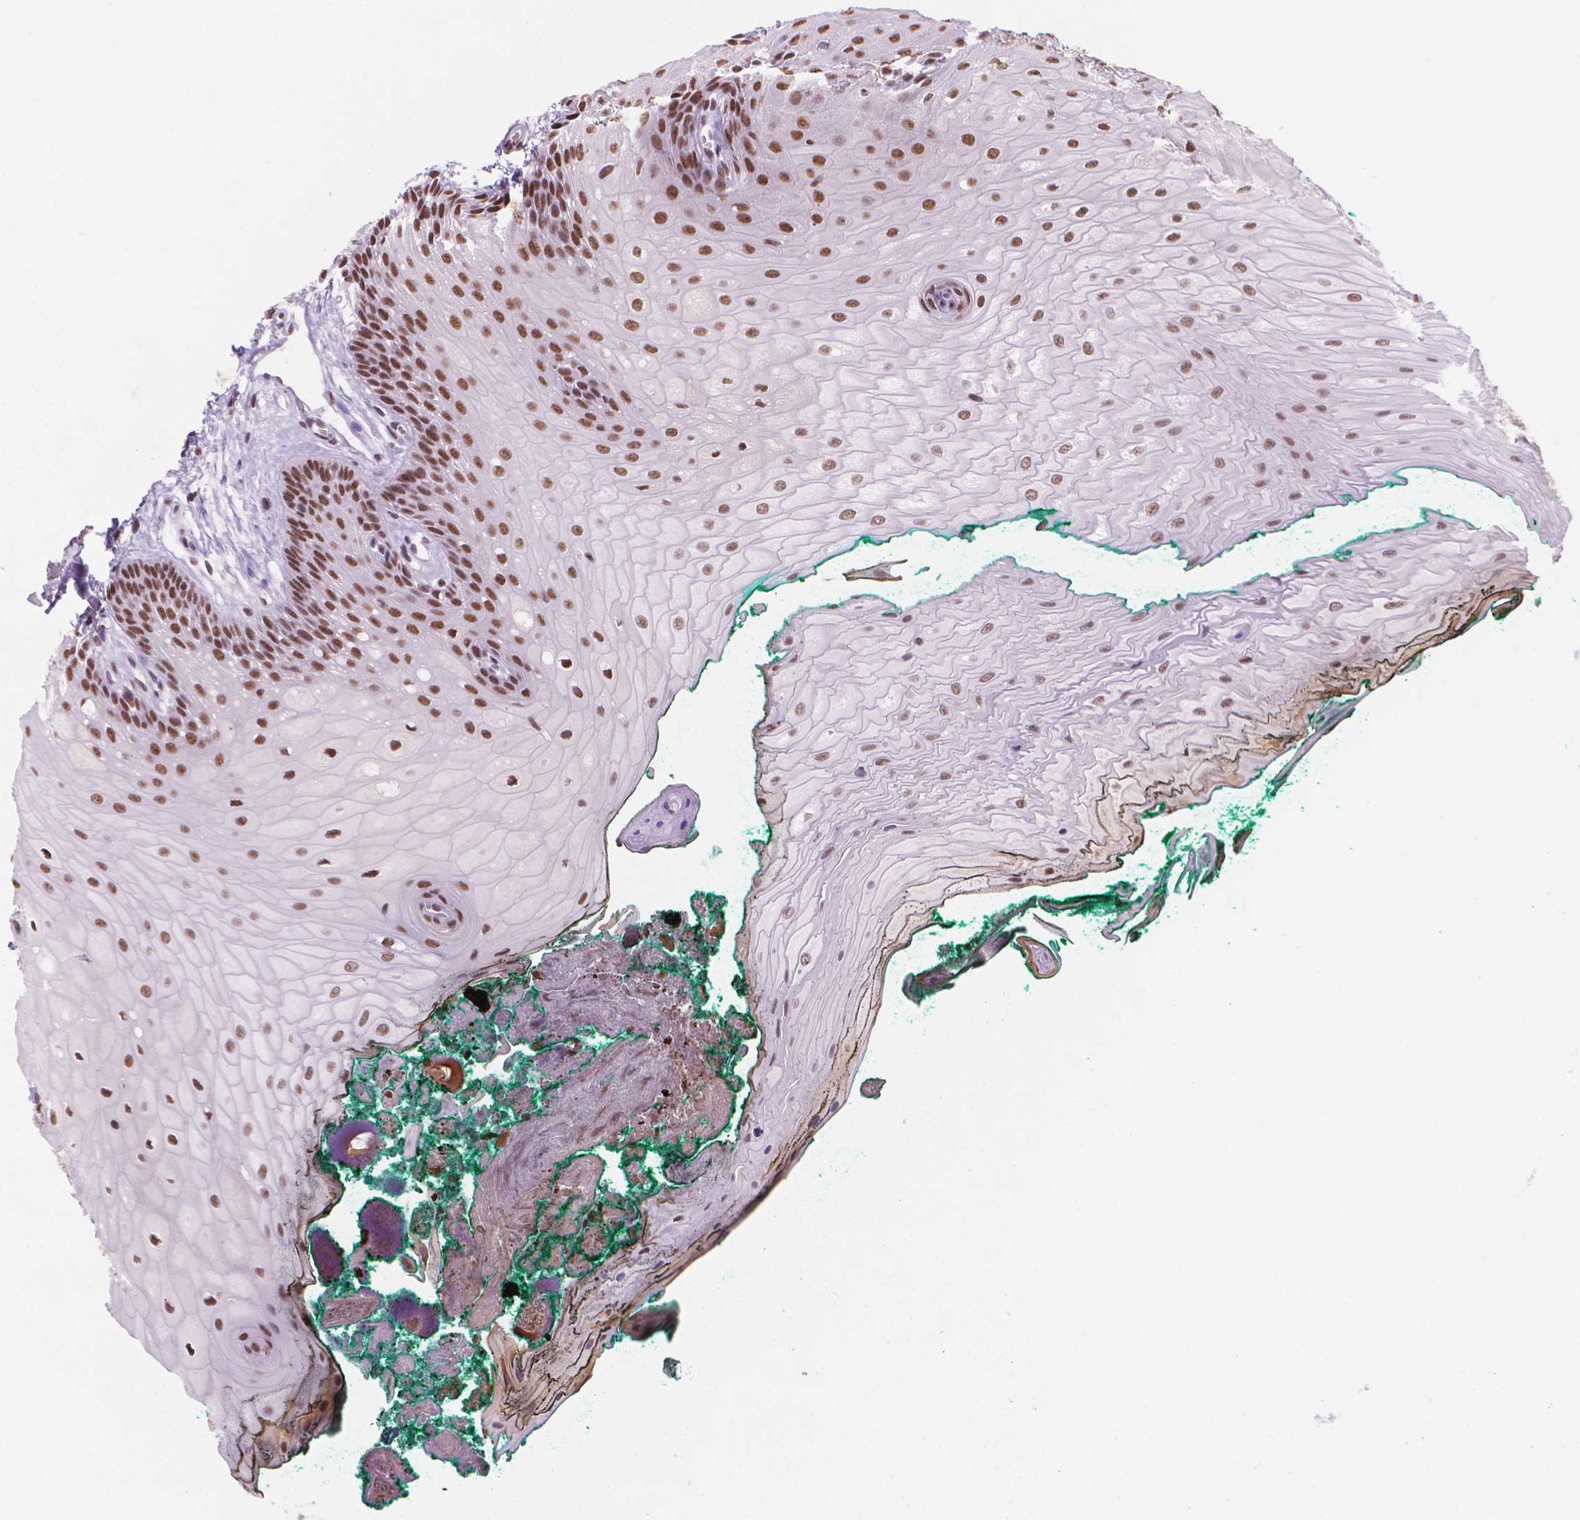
{"staining": {"intensity": "moderate", "quantity": ">75%", "location": "nuclear"}, "tissue": "oral mucosa", "cell_type": "Squamous epithelial cells", "image_type": "normal", "snomed": [{"axis": "morphology", "description": "Normal tissue, NOS"}, {"axis": "topography", "description": "Oral tissue"}], "caption": "The photomicrograph exhibits a brown stain indicating the presence of a protein in the nuclear of squamous epithelial cells in oral mucosa. Using DAB (brown) and hematoxylin (blue) stains, captured at high magnification using brightfield microscopy.", "gene": "RPA4", "patient": {"sex": "female", "age": 68}}